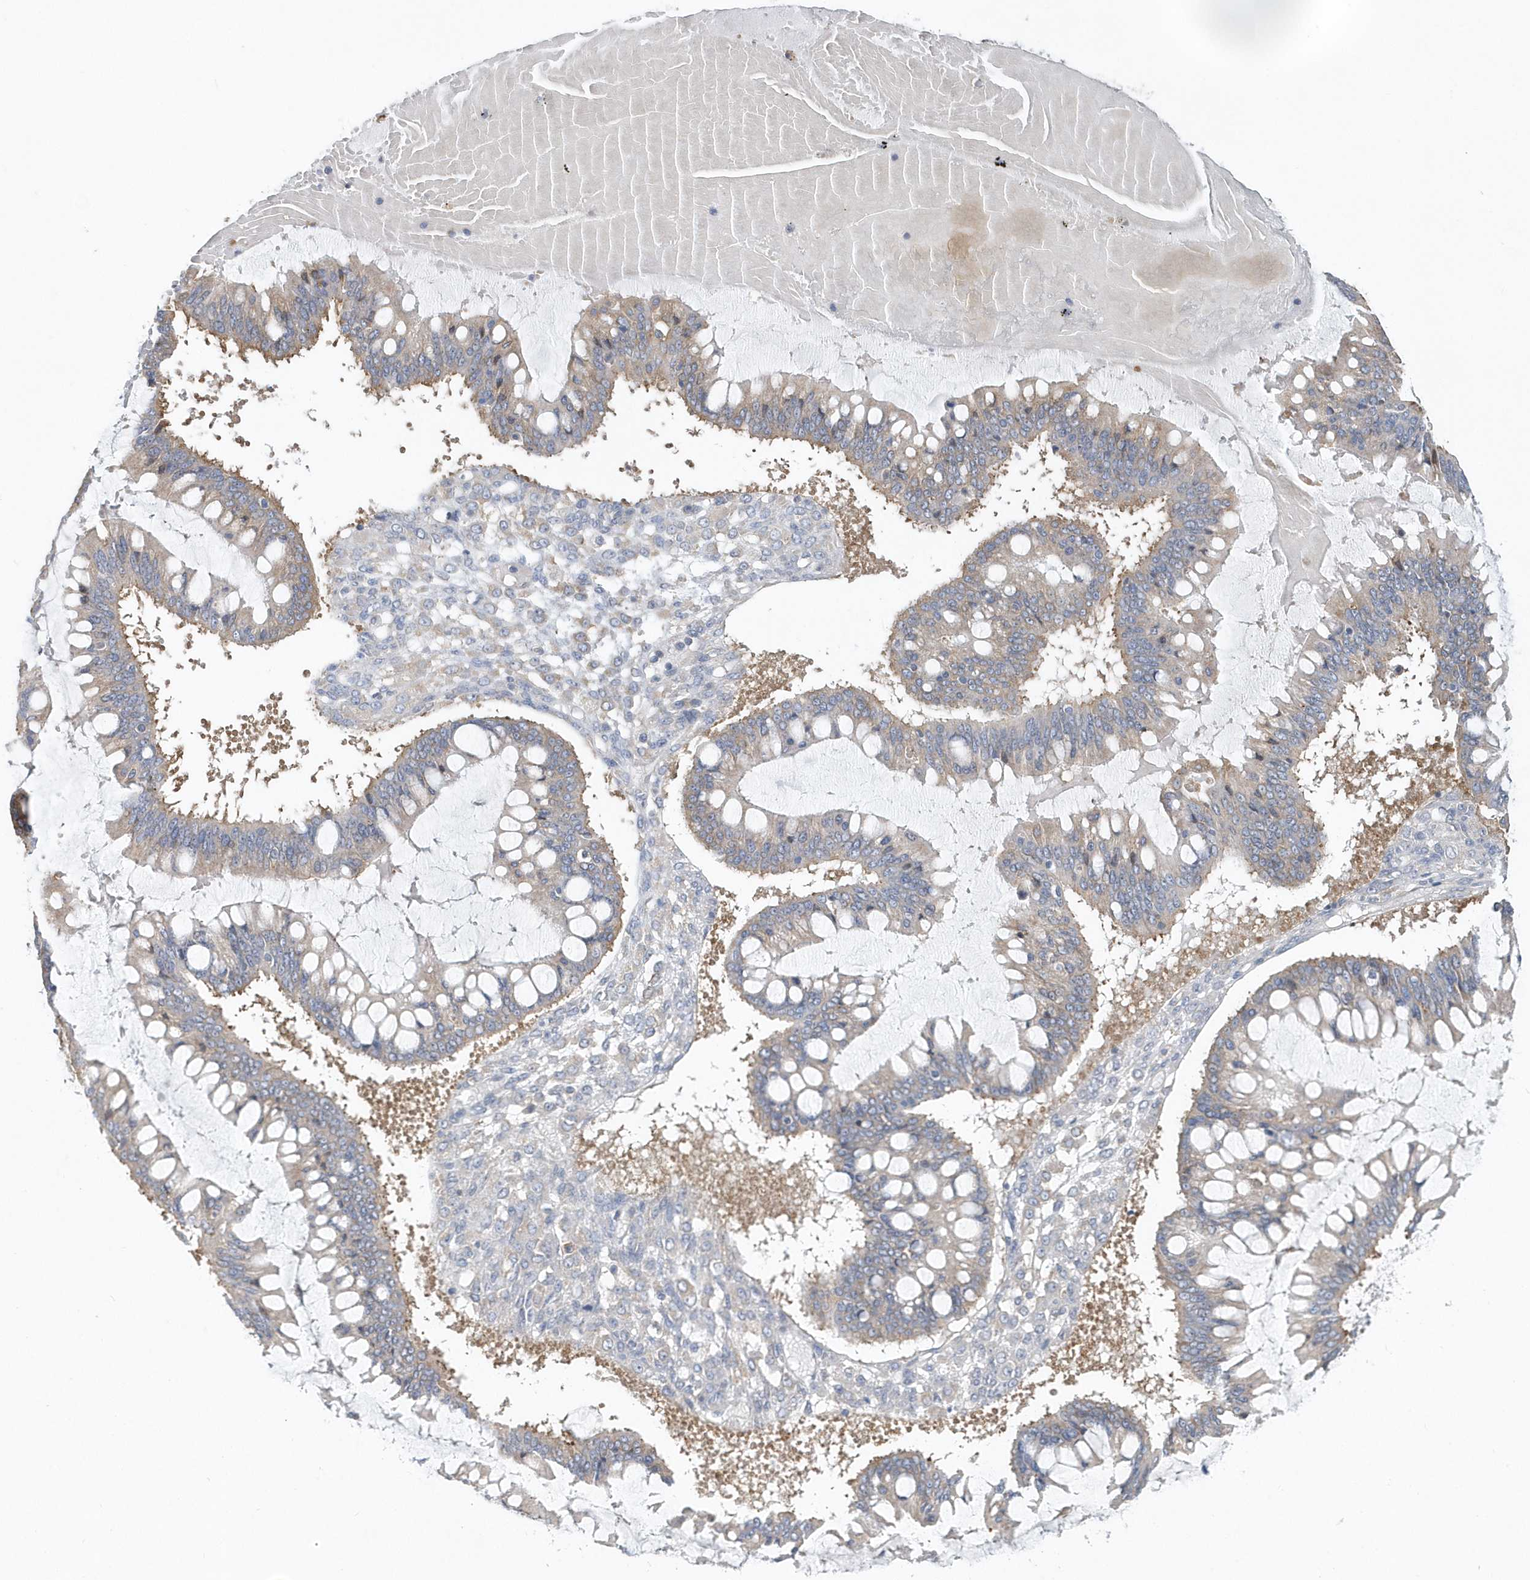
{"staining": {"intensity": "negative", "quantity": "none", "location": "none"}, "tissue": "ovarian cancer", "cell_type": "Tumor cells", "image_type": "cancer", "snomed": [{"axis": "morphology", "description": "Cystadenocarcinoma, mucinous, NOS"}, {"axis": "topography", "description": "Ovary"}], "caption": "IHC of ovarian cancer demonstrates no expression in tumor cells.", "gene": "EIF3C", "patient": {"sex": "female", "age": 73}}